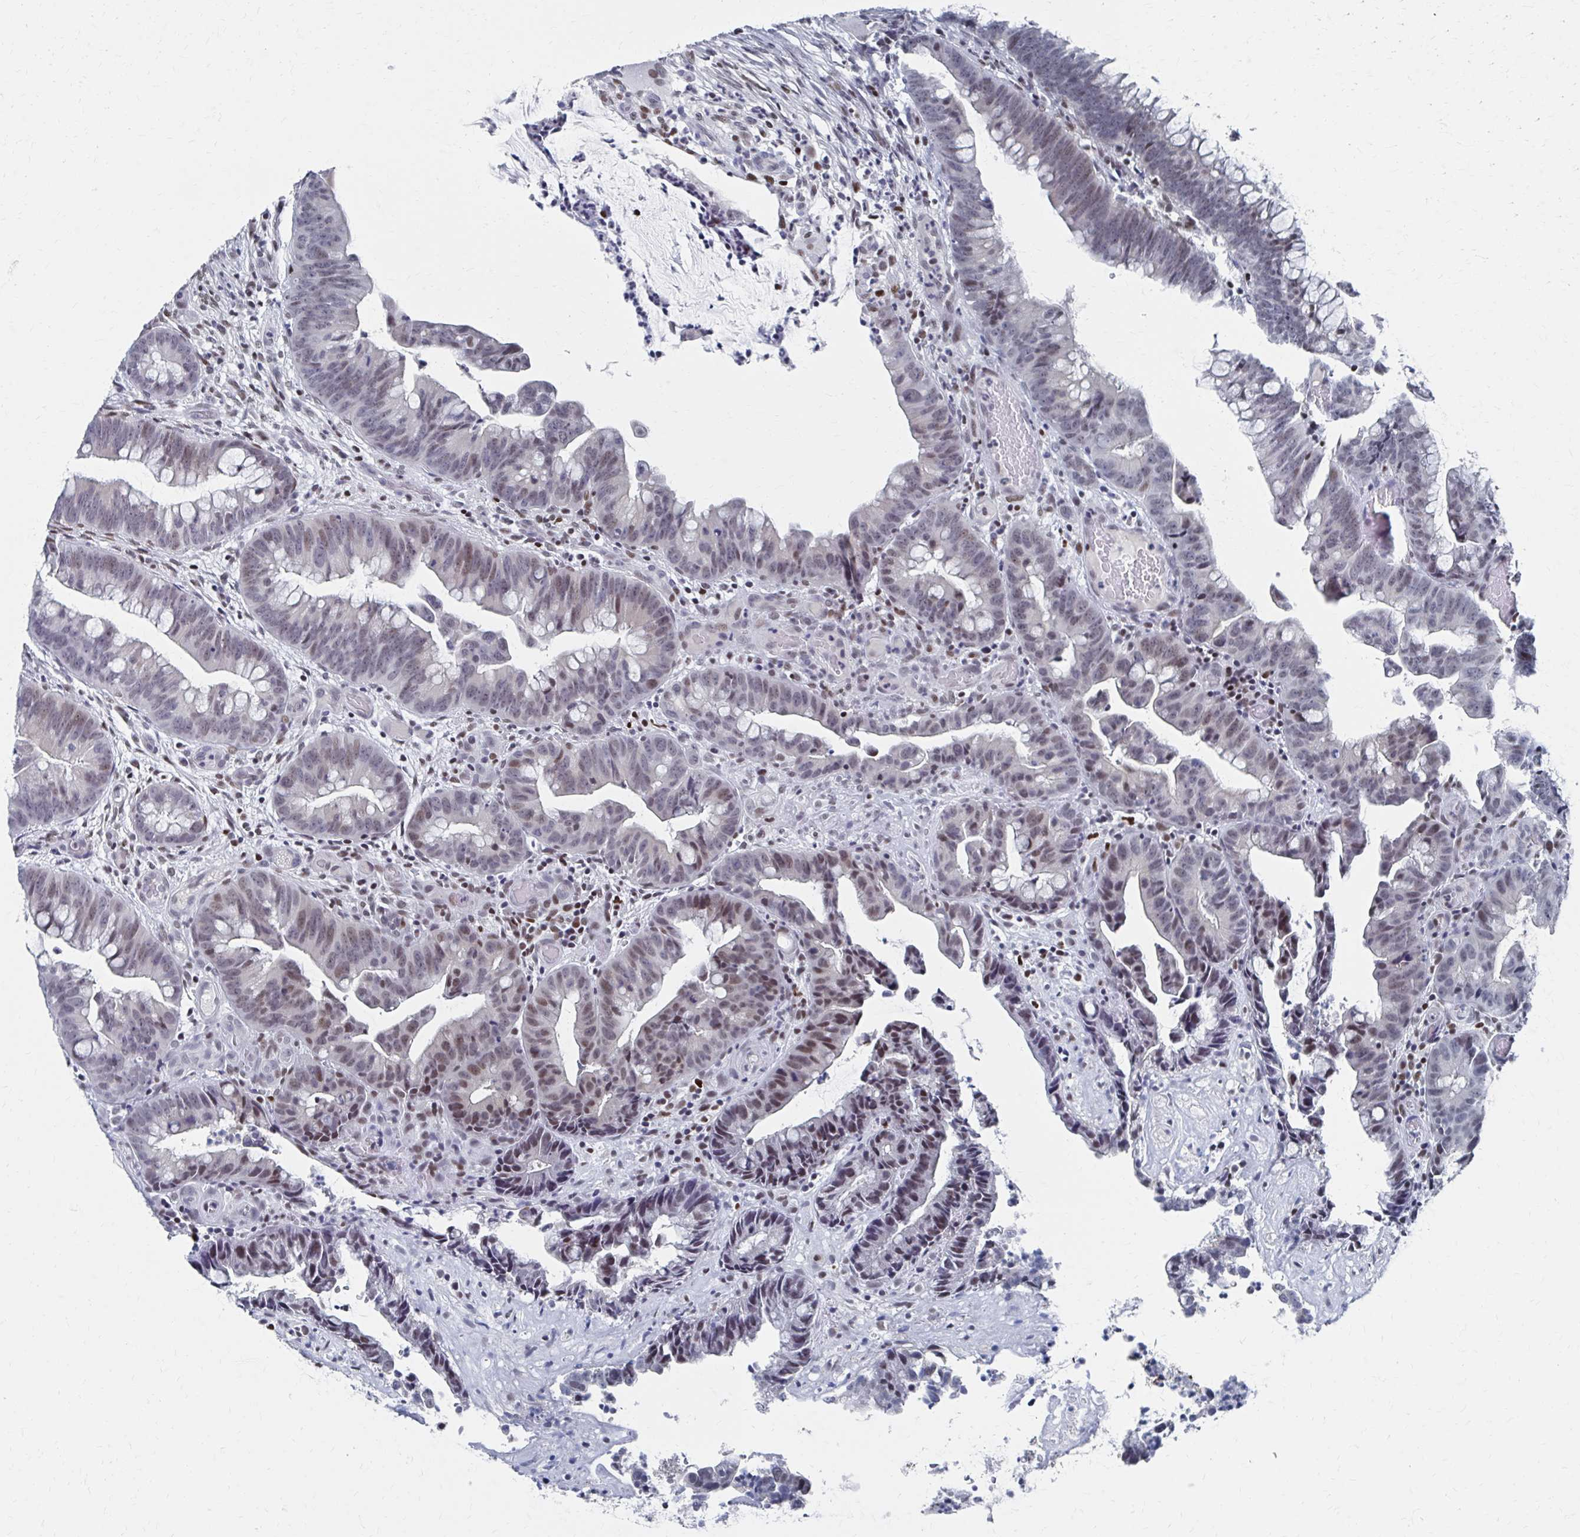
{"staining": {"intensity": "weak", "quantity": "25%-75%", "location": "nuclear"}, "tissue": "colorectal cancer", "cell_type": "Tumor cells", "image_type": "cancer", "snomed": [{"axis": "morphology", "description": "Adenocarcinoma, NOS"}, {"axis": "topography", "description": "Colon"}], "caption": "Human adenocarcinoma (colorectal) stained with a protein marker reveals weak staining in tumor cells.", "gene": "CDIN1", "patient": {"sex": "male", "age": 62}}